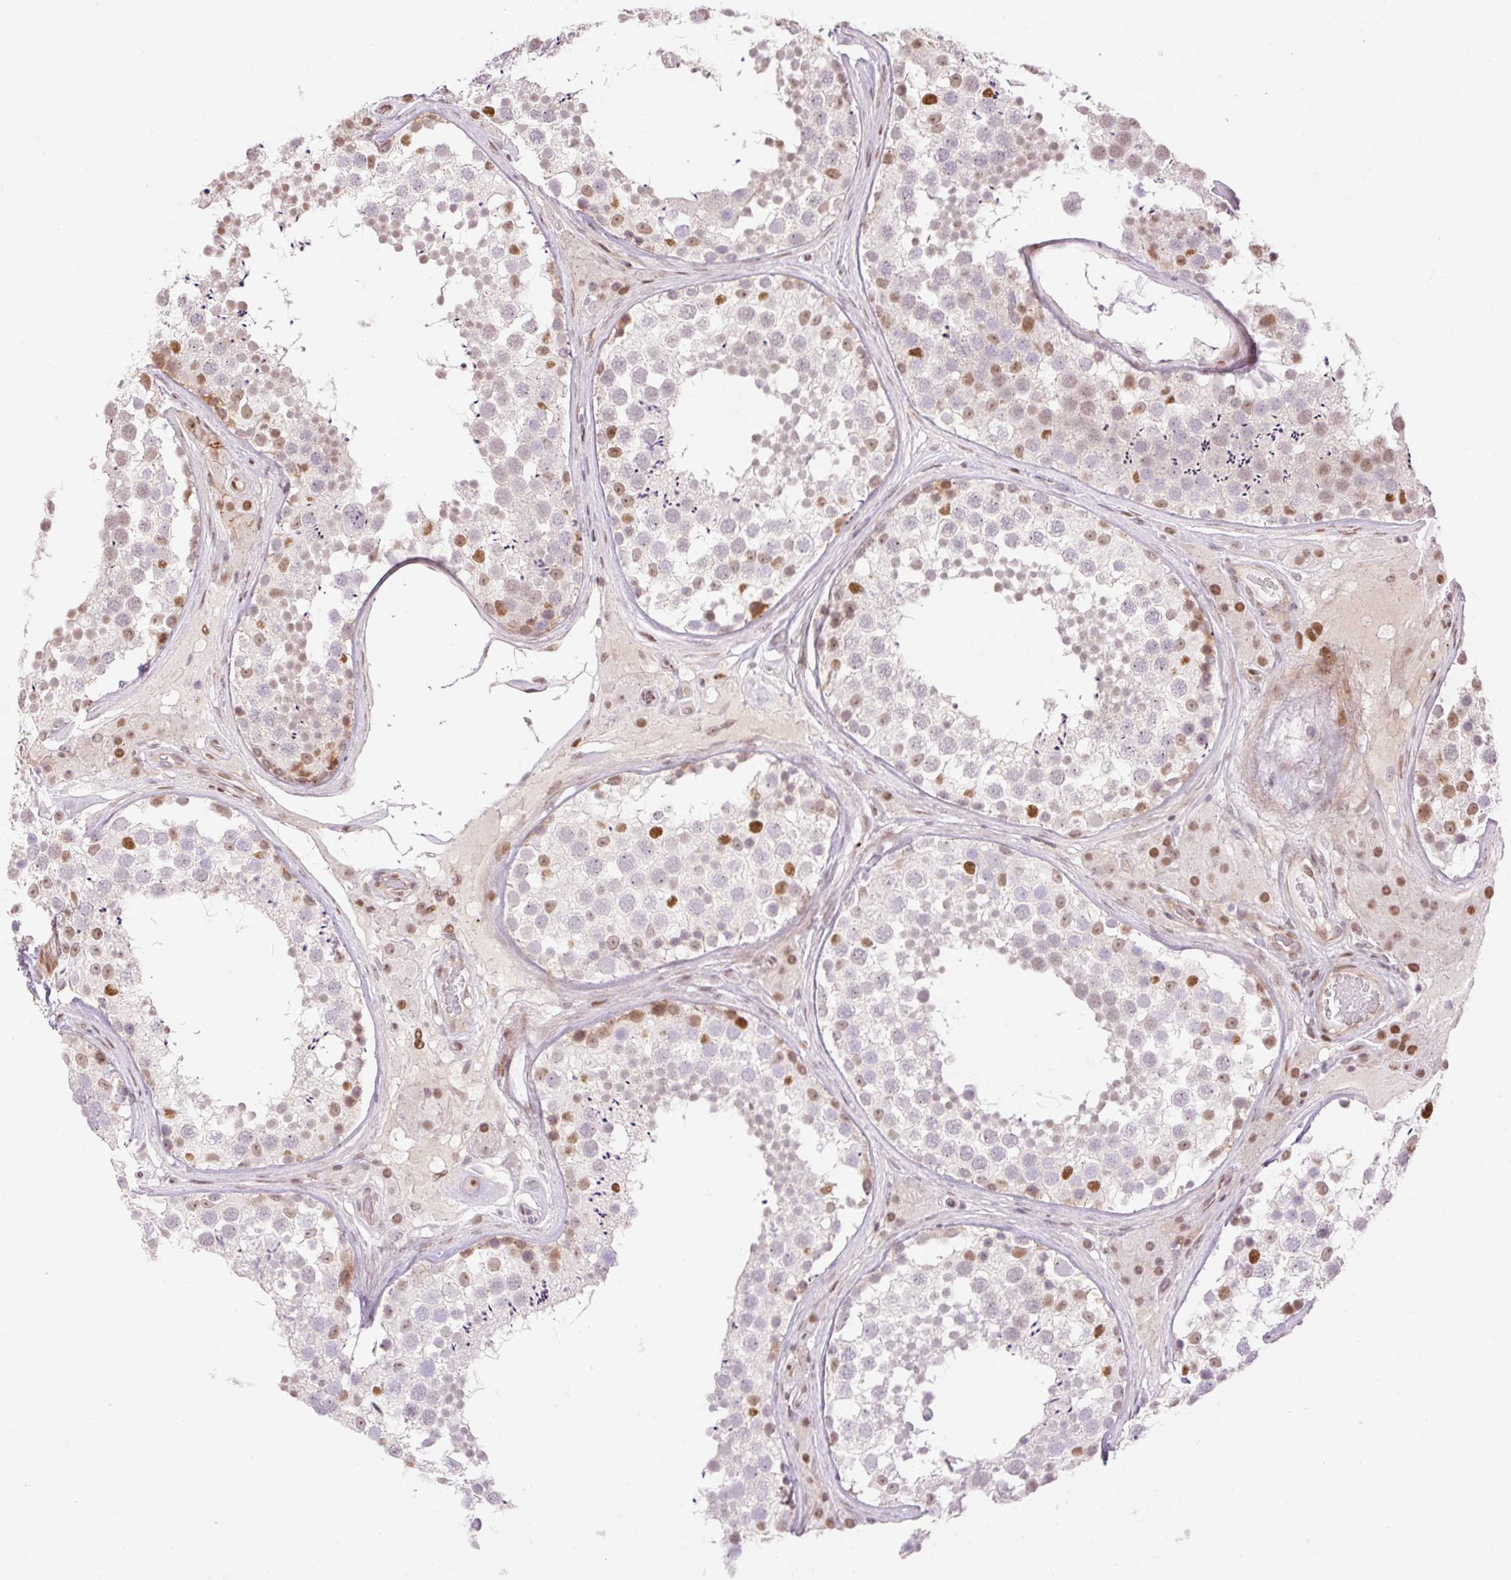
{"staining": {"intensity": "strong", "quantity": "<25%", "location": "nuclear"}, "tissue": "testis", "cell_type": "Cells in seminiferous ducts", "image_type": "normal", "snomed": [{"axis": "morphology", "description": "Normal tissue, NOS"}, {"axis": "topography", "description": "Testis"}], "caption": "Immunohistochemical staining of unremarkable testis shows medium levels of strong nuclear positivity in about <25% of cells in seminiferous ducts.", "gene": "RIPPLY3", "patient": {"sex": "male", "age": 46}}